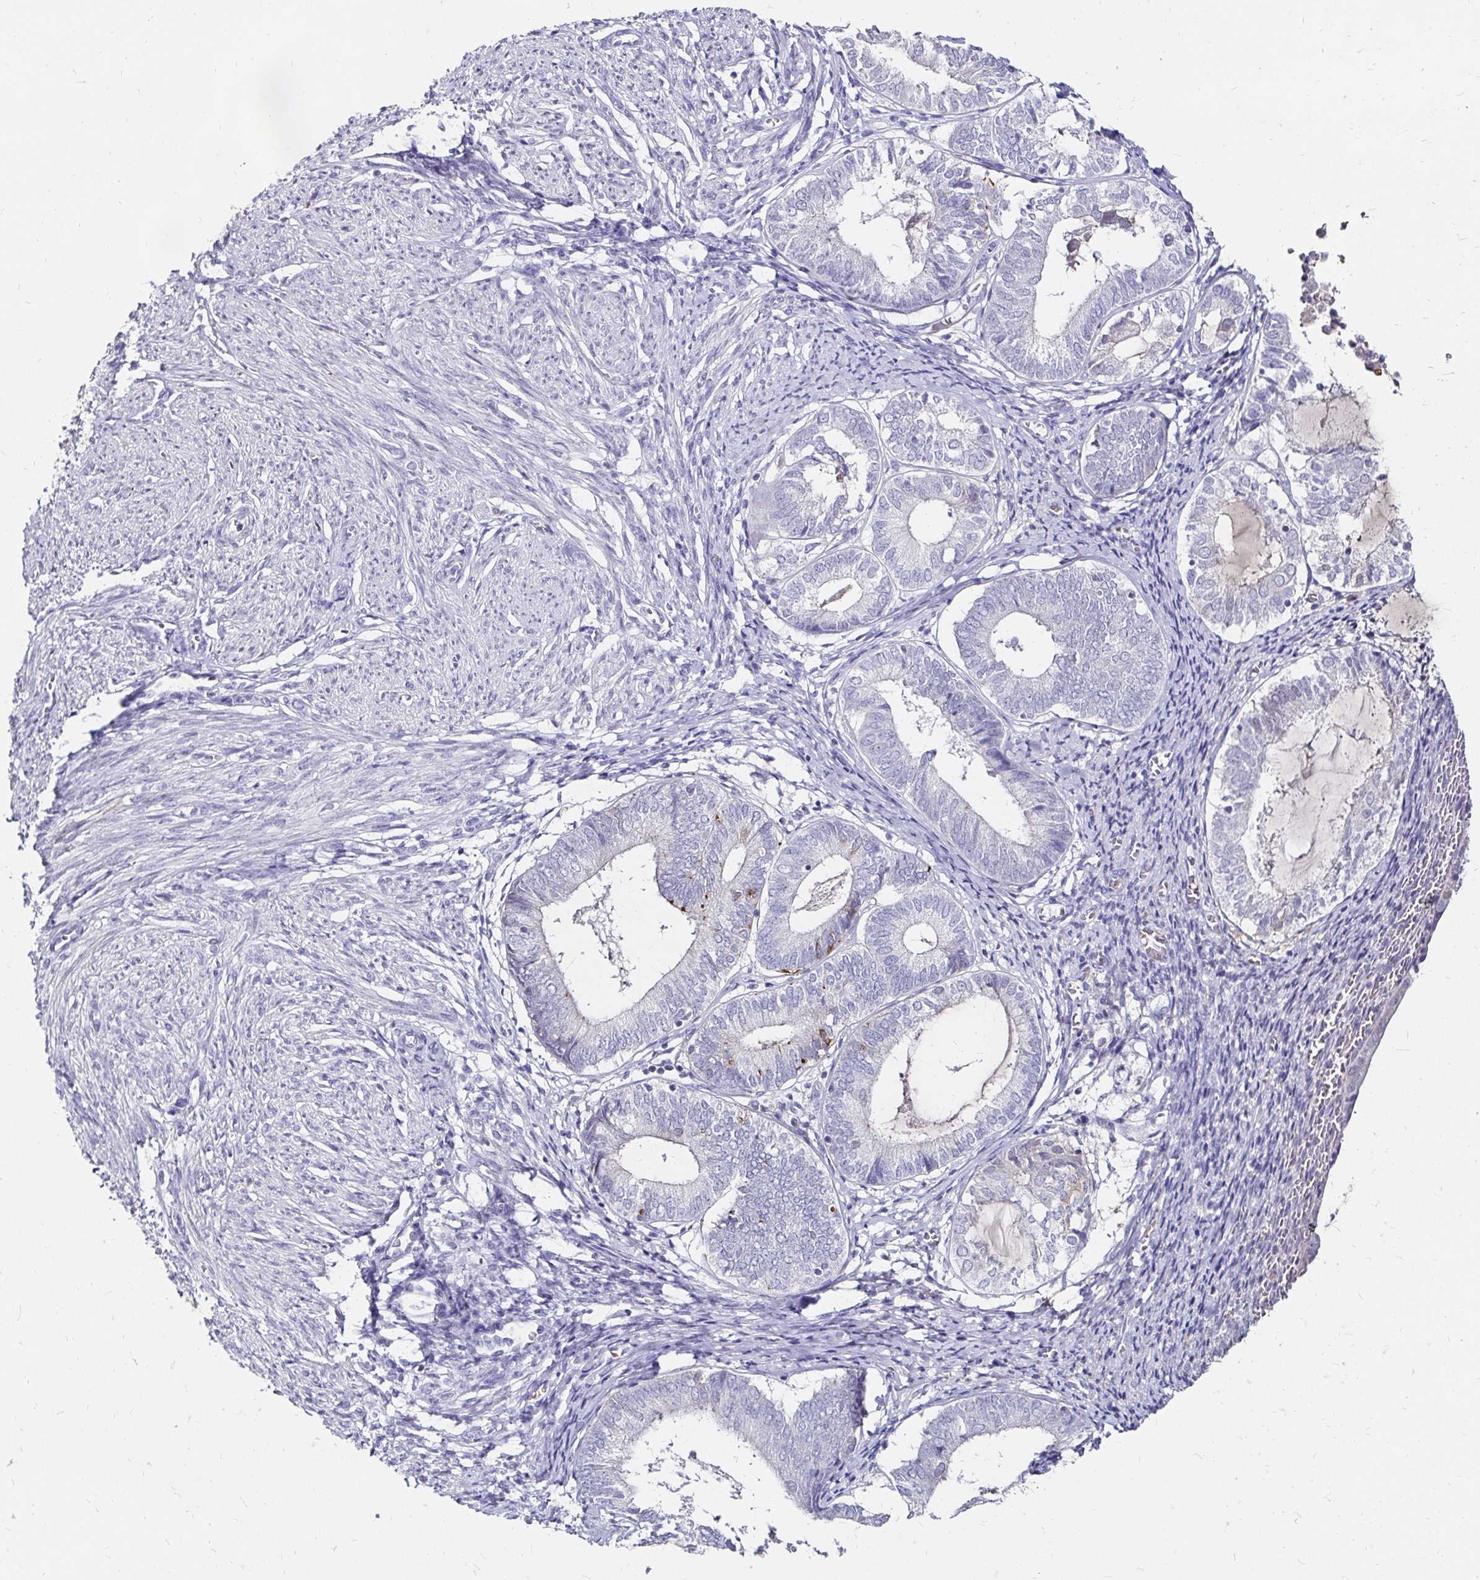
{"staining": {"intensity": "negative", "quantity": "none", "location": "none"}, "tissue": "endometrium", "cell_type": "Cells in endometrial stroma", "image_type": "normal", "snomed": [{"axis": "morphology", "description": "Normal tissue, NOS"}, {"axis": "topography", "description": "Endometrium"}], "caption": "A high-resolution photomicrograph shows IHC staining of normal endometrium, which shows no significant staining in cells in endometrial stroma. Nuclei are stained in blue.", "gene": "SCG3", "patient": {"sex": "female", "age": 50}}